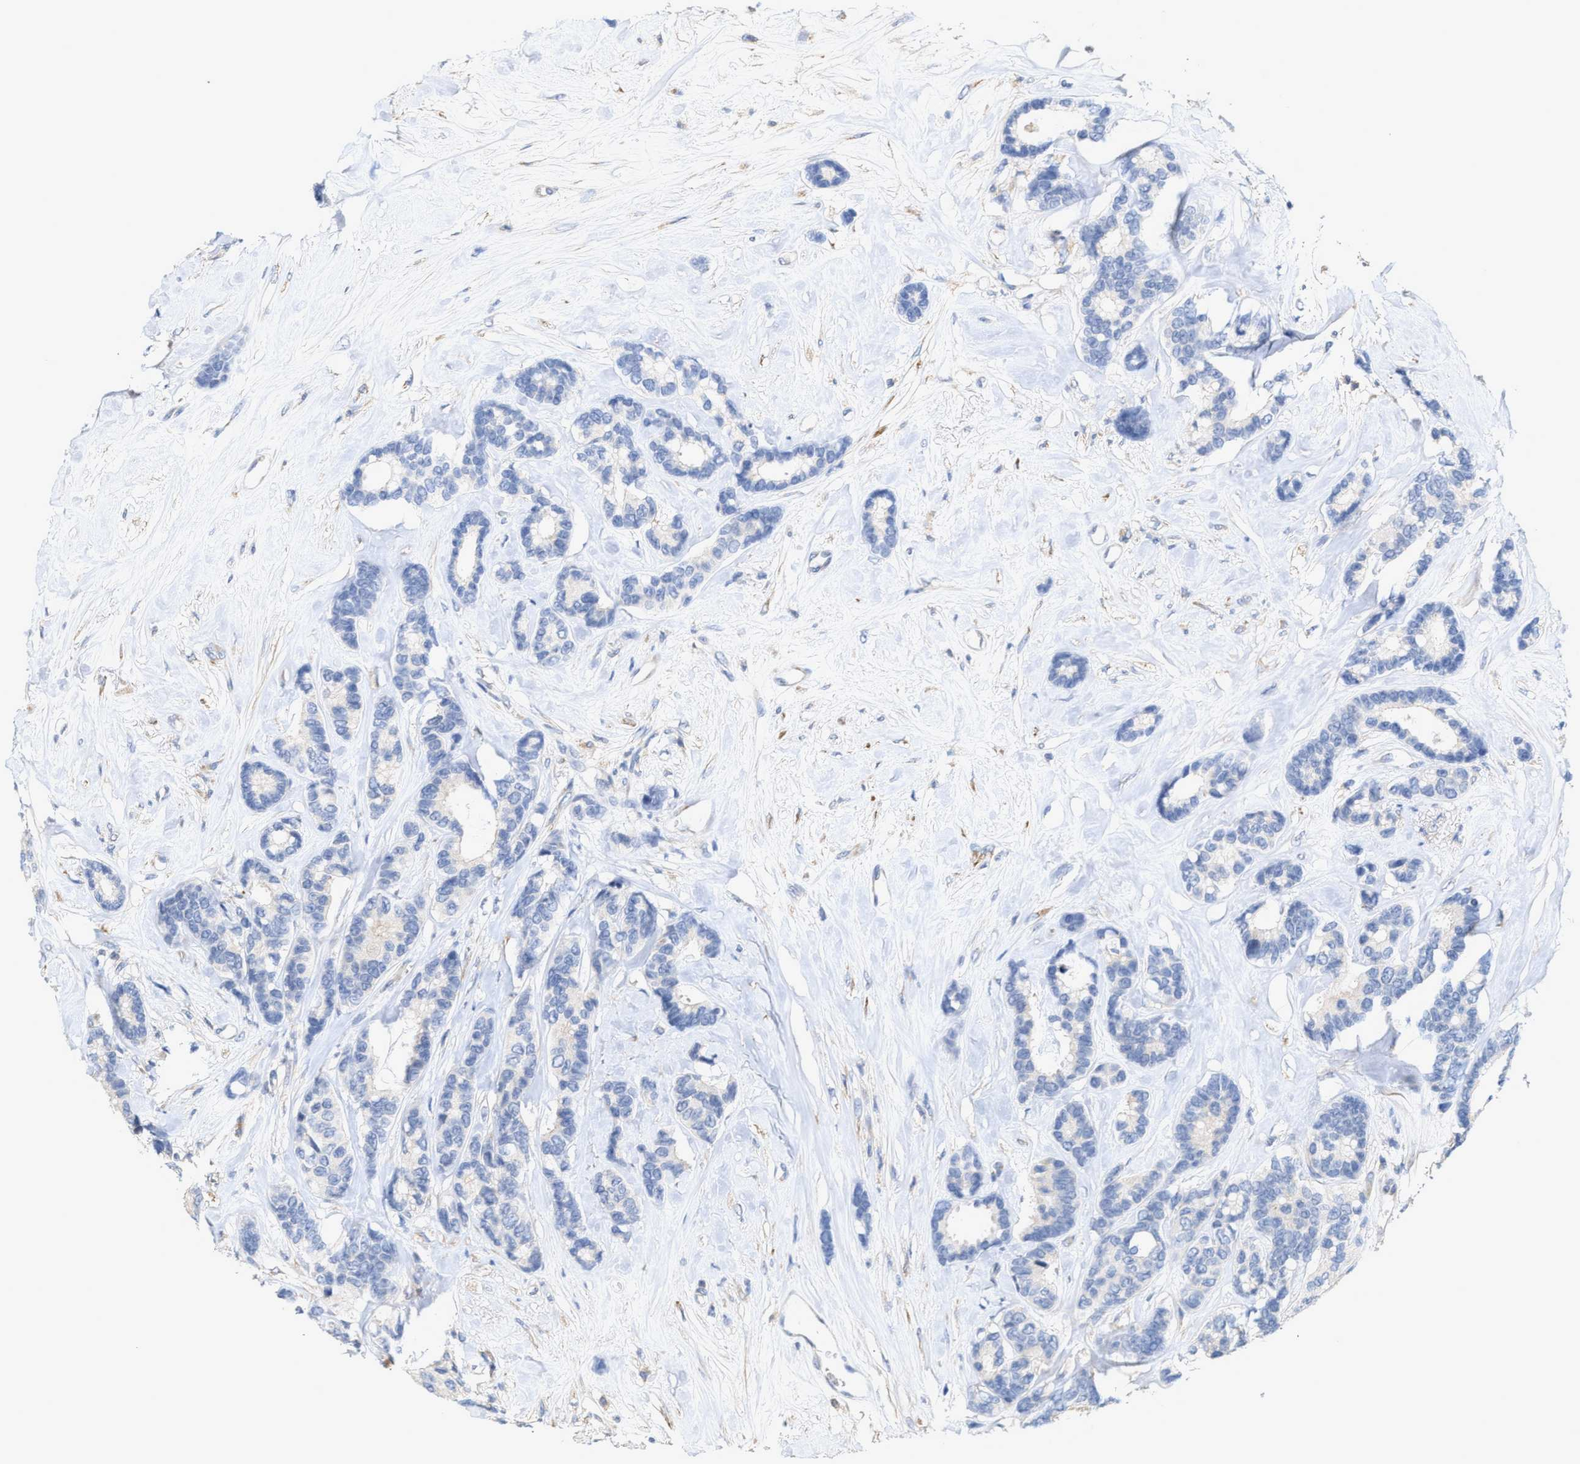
{"staining": {"intensity": "negative", "quantity": "none", "location": "none"}, "tissue": "breast cancer", "cell_type": "Tumor cells", "image_type": "cancer", "snomed": [{"axis": "morphology", "description": "Duct carcinoma"}, {"axis": "topography", "description": "Breast"}], "caption": "This micrograph is of intraductal carcinoma (breast) stained with IHC to label a protein in brown with the nuclei are counter-stained blue. There is no staining in tumor cells.", "gene": "RYR2", "patient": {"sex": "female", "age": 87}}